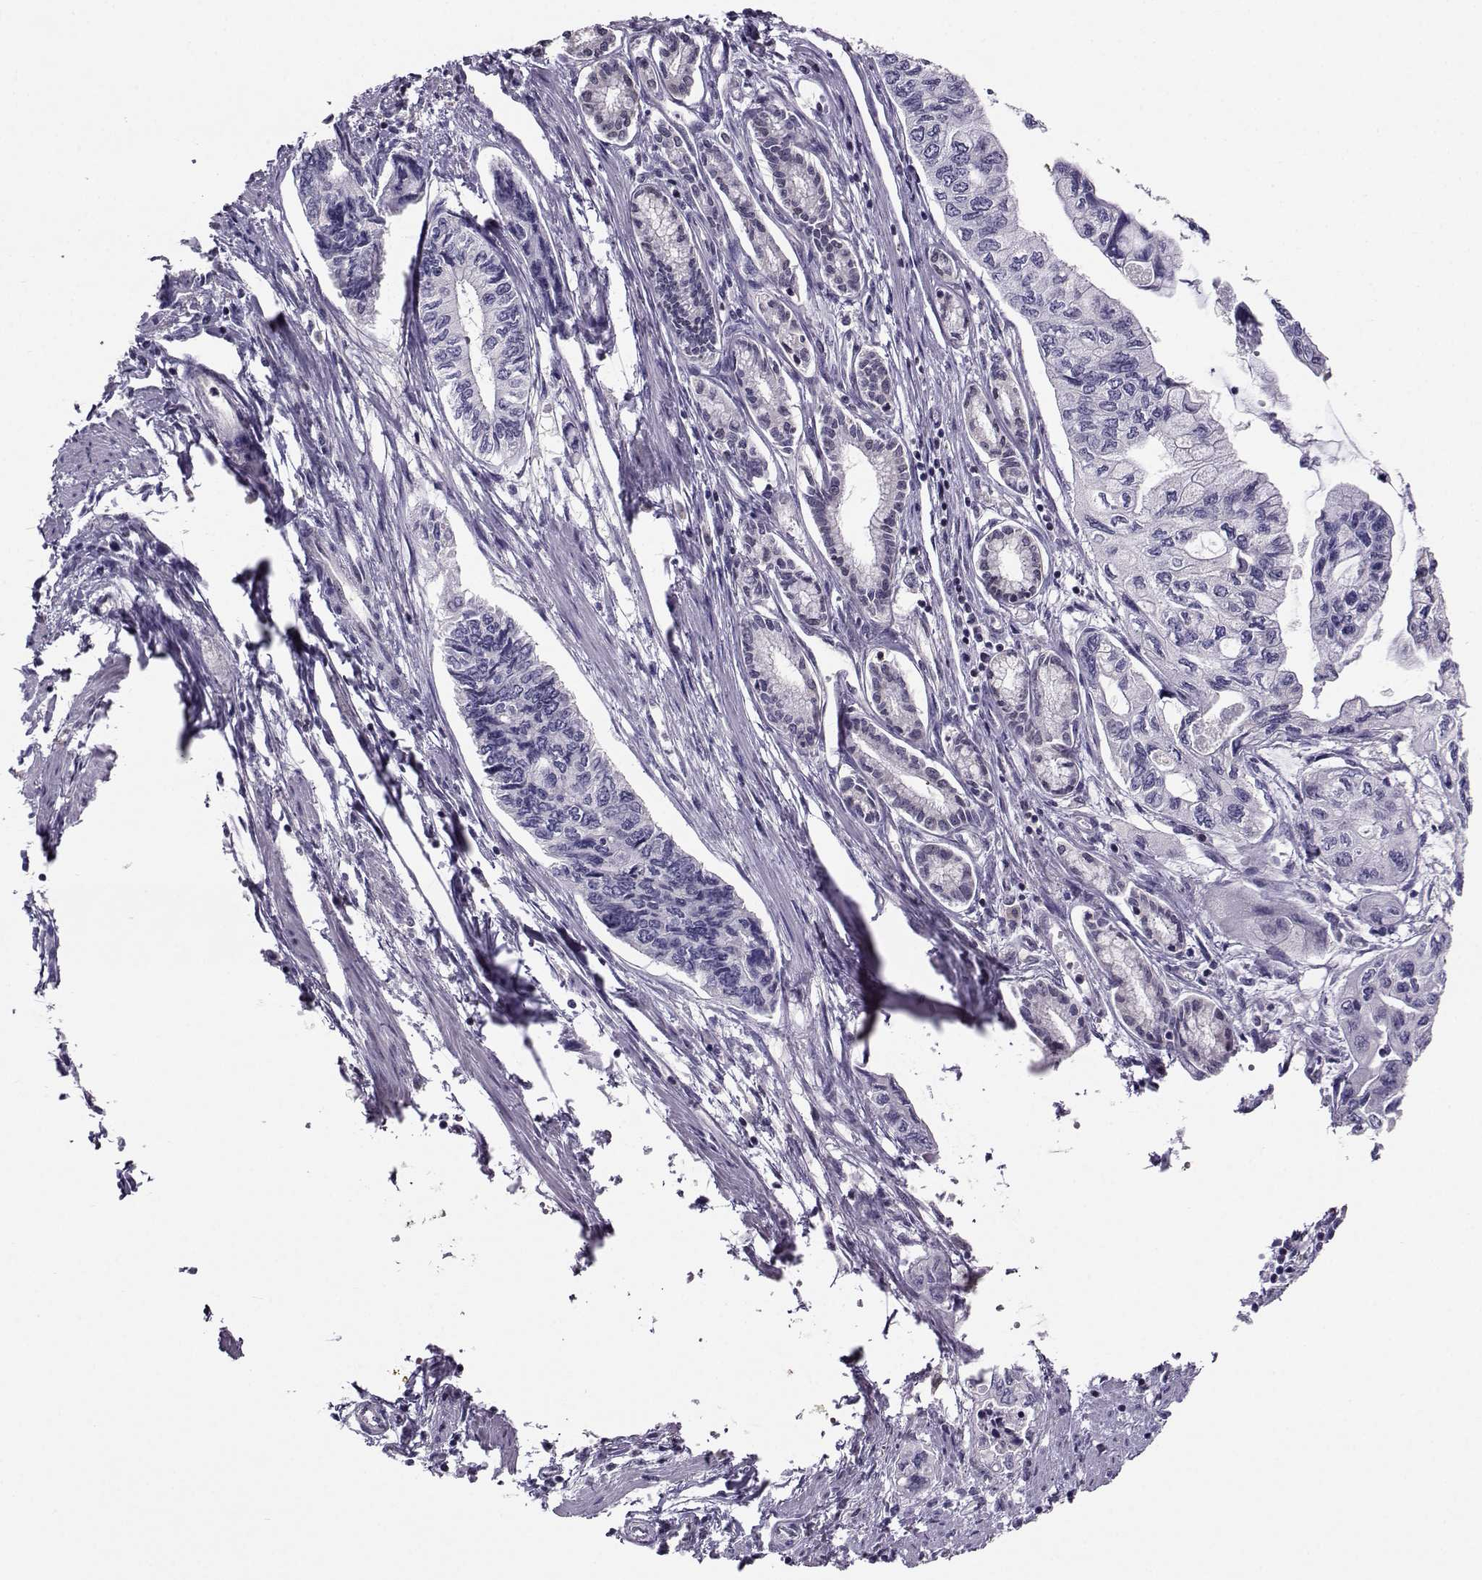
{"staining": {"intensity": "negative", "quantity": "none", "location": "none"}, "tissue": "pancreatic cancer", "cell_type": "Tumor cells", "image_type": "cancer", "snomed": [{"axis": "morphology", "description": "Adenocarcinoma, NOS"}, {"axis": "topography", "description": "Pancreas"}], "caption": "Tumor cells show no significant expression in adenocarcinoma (pancreatic). Brightfield microscopy of immunohistochemistry stained with DAB (3,3'-diaminobenzidine) (brown) and hematoxylin (blue), captured at high magnification.", "gene": "PGK1", "patient": {"sex": "female", "age": 76}}